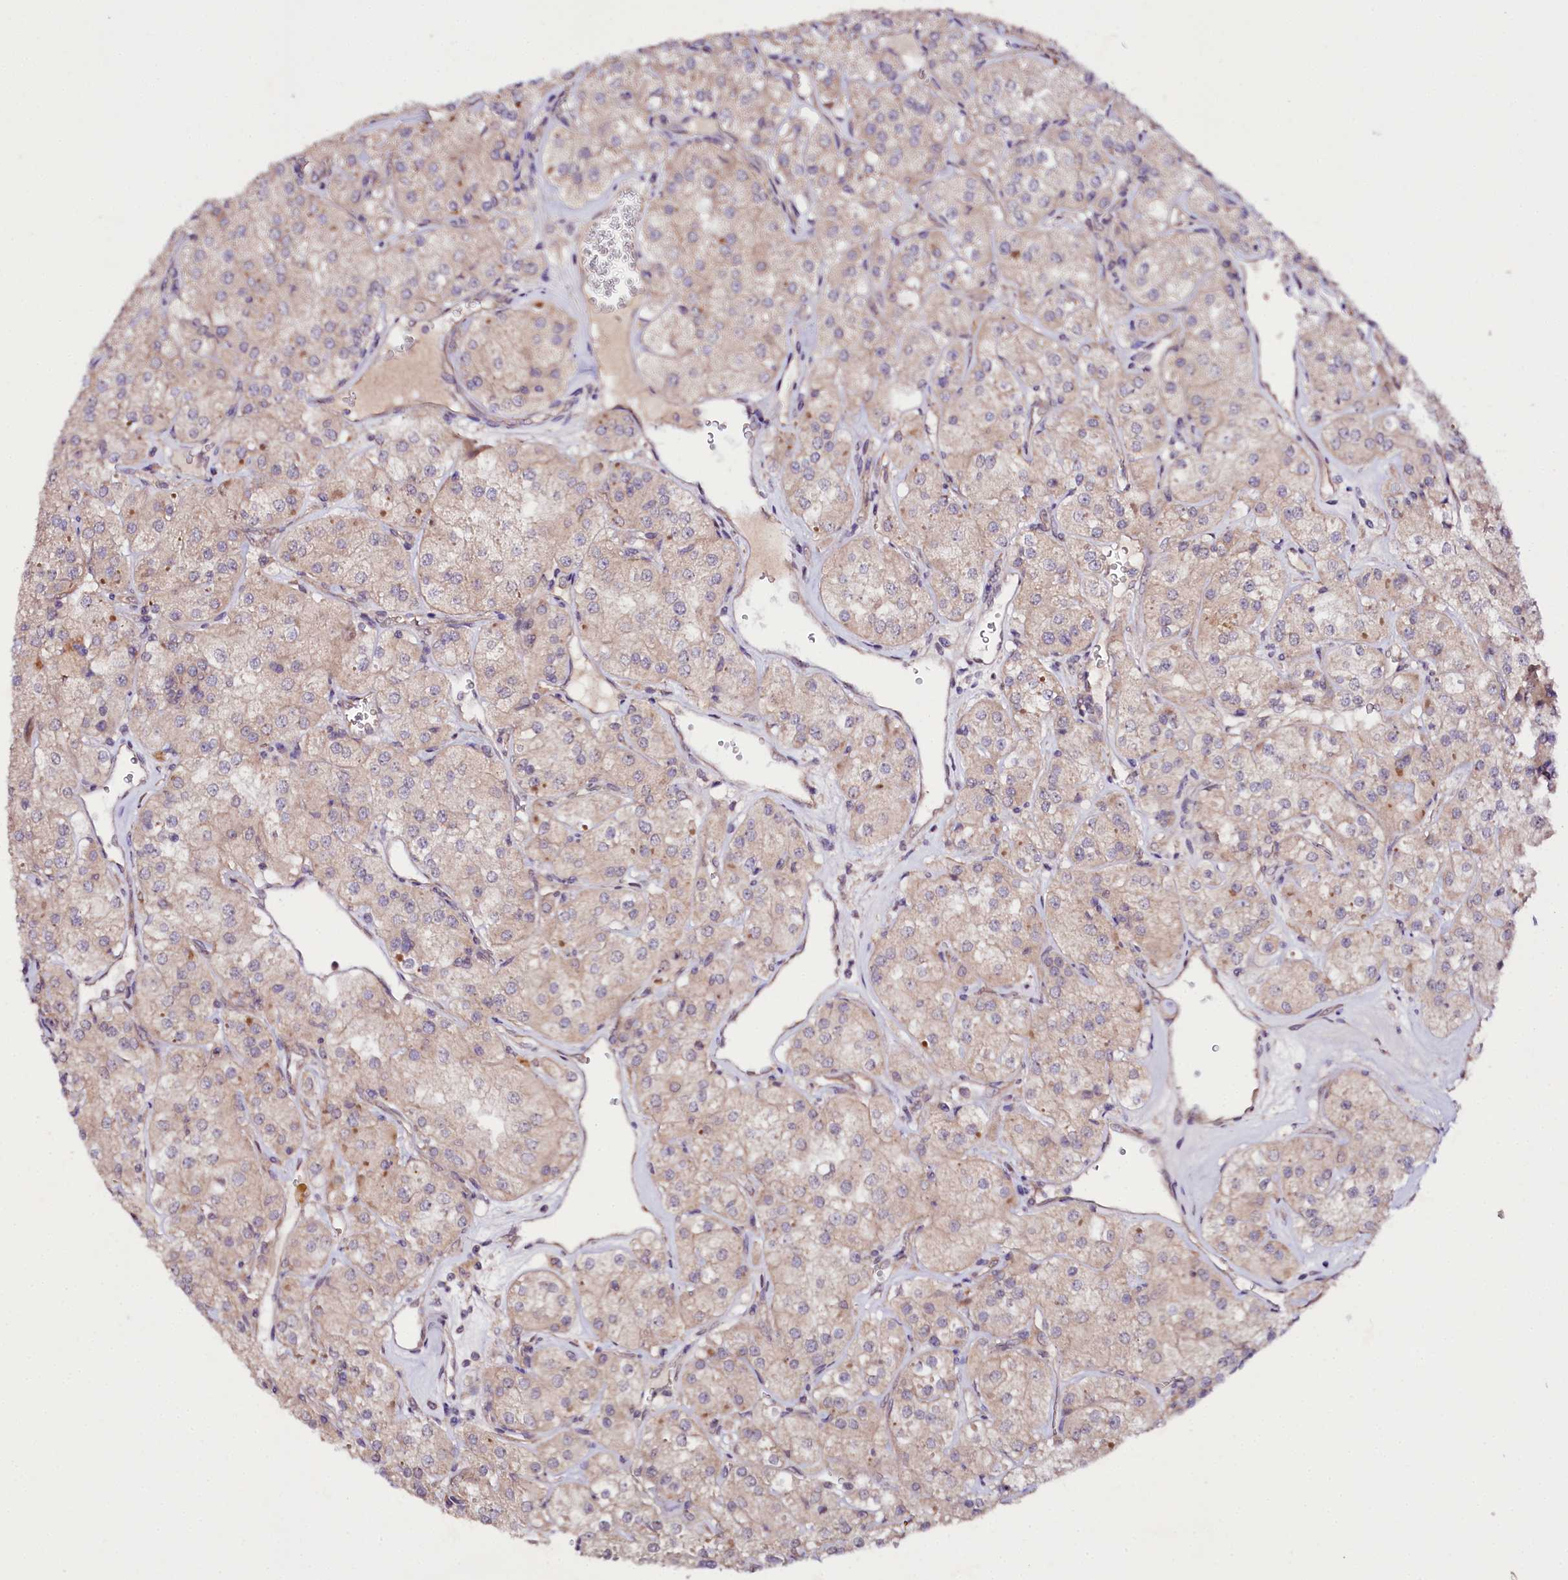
{"staining": {"intensity": "weak", "quantity": "25%-75%", "location": "cytoplasmic/membranous"}, "tissue": "renal cancer", "cell_type": "Tumor cells", "image_type": "cancer", "snomed": [{"axis": "morphology", "description": "Adenocarcinoma, NOS"}, {"axis": "topography", "description": "Kidney"}], "caption": "Tumor cells demonstrate low levels of weak cytoplasmic/membranous expression in about 25%-75% of cells in human renal adenocarcinoma.", "gene": "PHLDB1", "patient": {"sex": "male", "age": 77}}